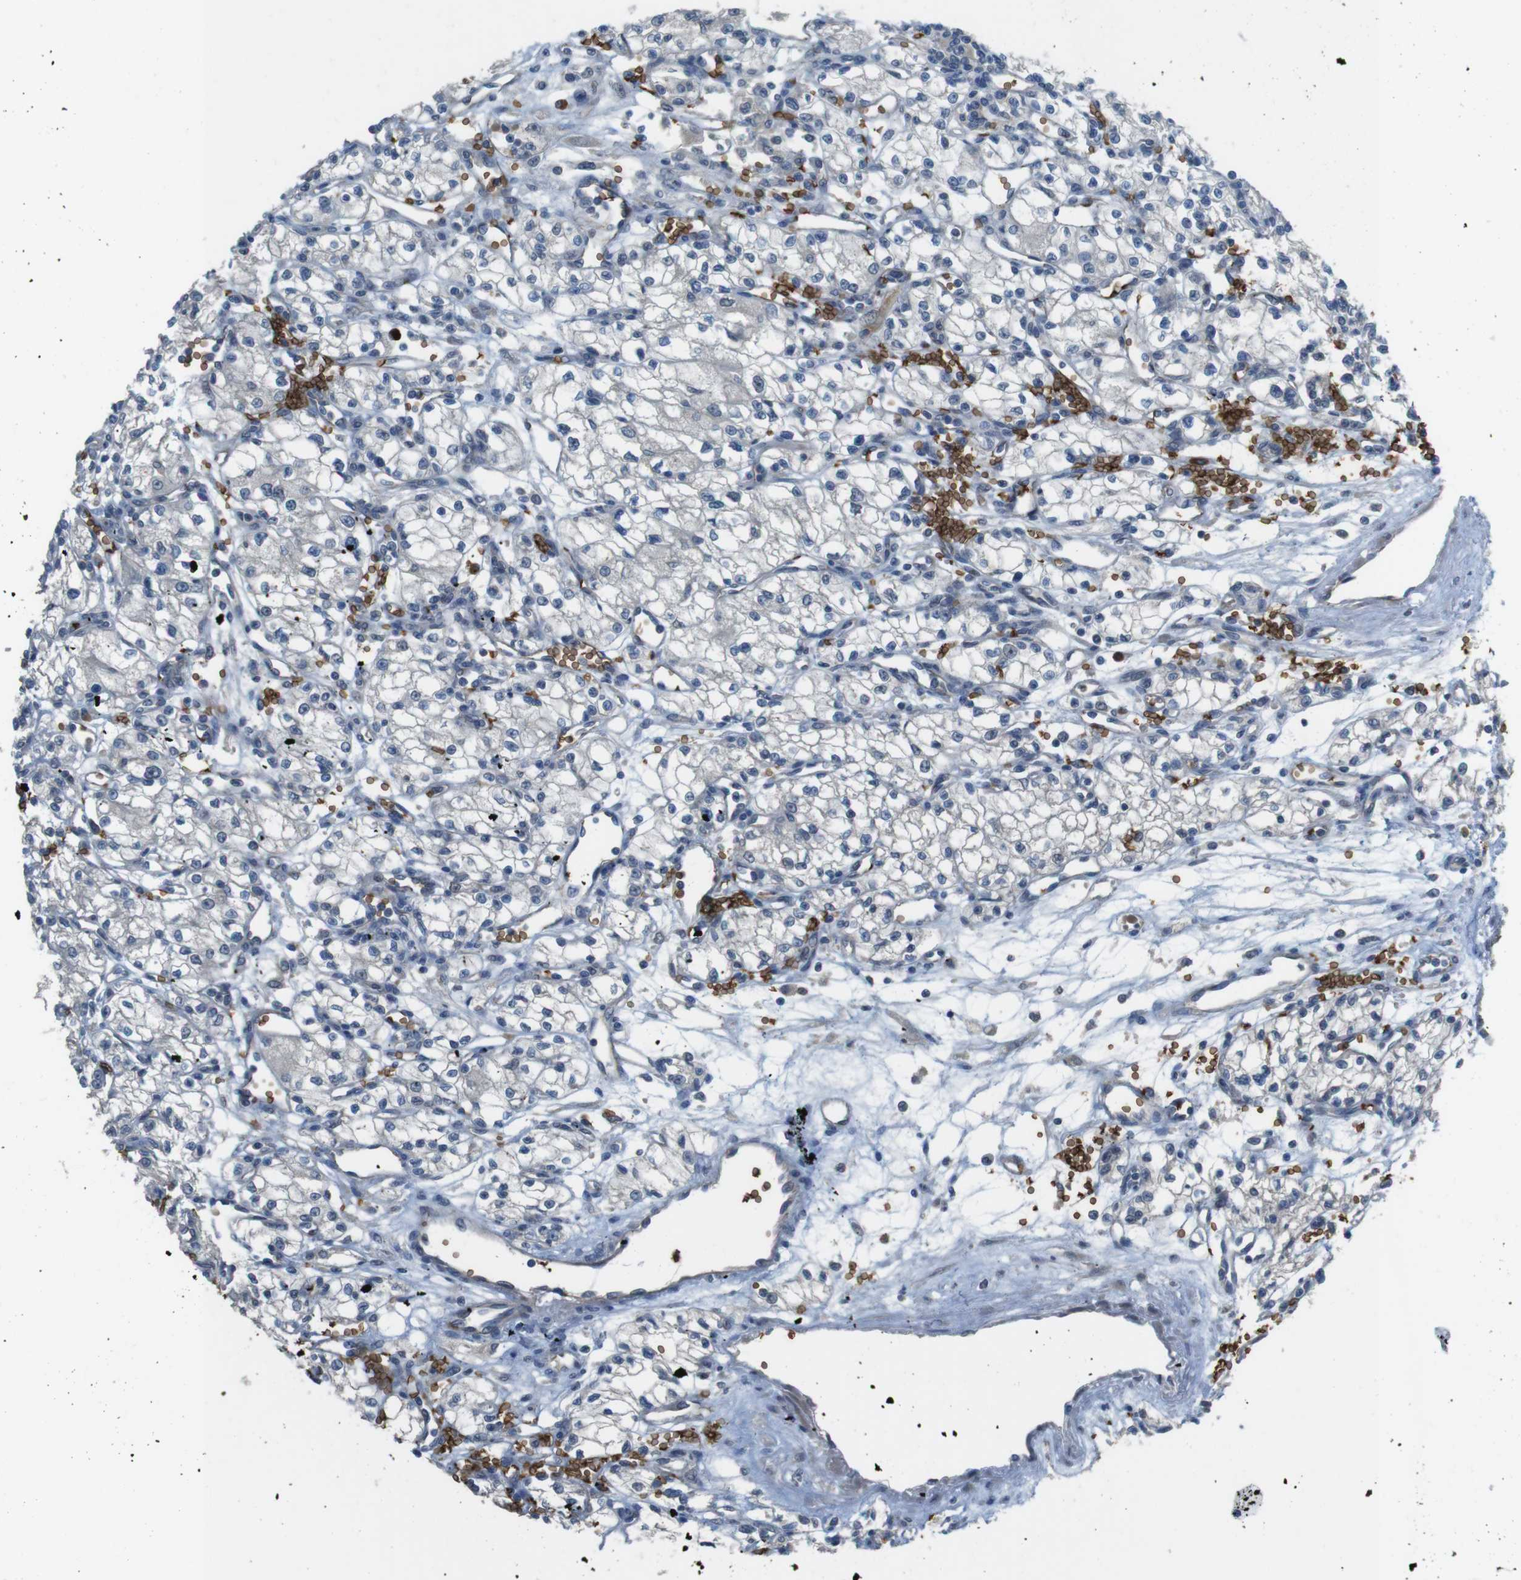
{"staining": {"intensity": "negative", "quantity": "none", "location": "none"}, "tissue": "renal cancer", "cell_type": "Tumor cells", "image_type": "cancer", "snomed": [{"axis": "morphology", "description": "Normal tissue, NOS"}, {"axis": "morphology", "description": "Adenocarcinoma, NOS"}, {"axis": "topography", "description": "Kidney"}], "caption": "This is a micrograph of immunohistochemistry (IHC) staining of renal cancer (adenocarcinoma), which shows no expression in tumor cells.", "gene": "GYPA", "patient": {"sex": "male", "age": 59}}